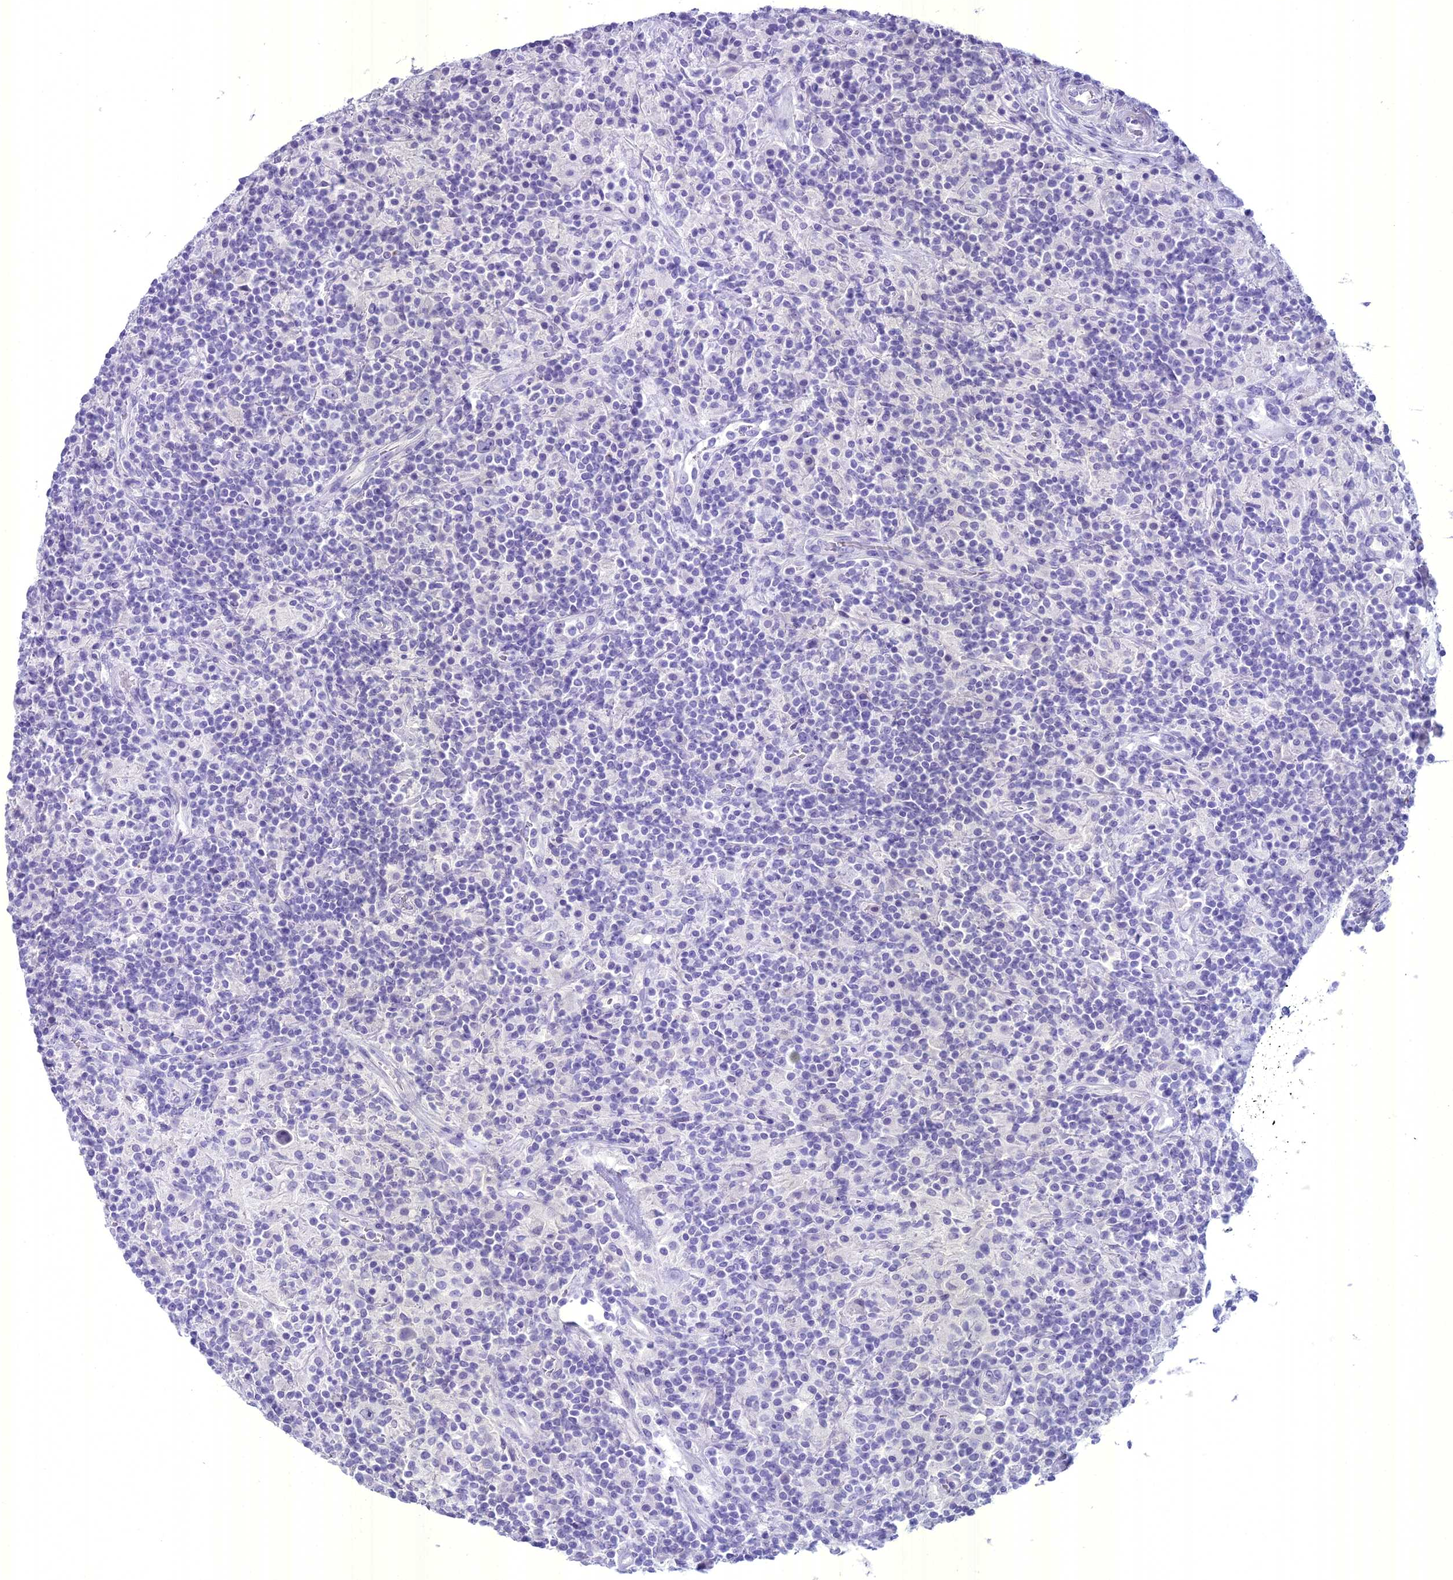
{"staining": {"intensity": "negative", "quantity": "none", "location": "none"}, "tissue": "lymphoma", "cell_type": "Tumor cells", "image_type": "cancer", "snomed": [{"axis": "morphology", "description": "Hodgkin's disease, NOS"}, {"axis": "topography", "description": "Lymph node"}], "caption": "High power microscopy micrograph of an immunohistochemistry (IHC) photomicrograph of Hodgkin's disease, revealing no significant staining in tumor cells.", "gene": "UNC80", "patient": {"sex": "male", "age": 70}}